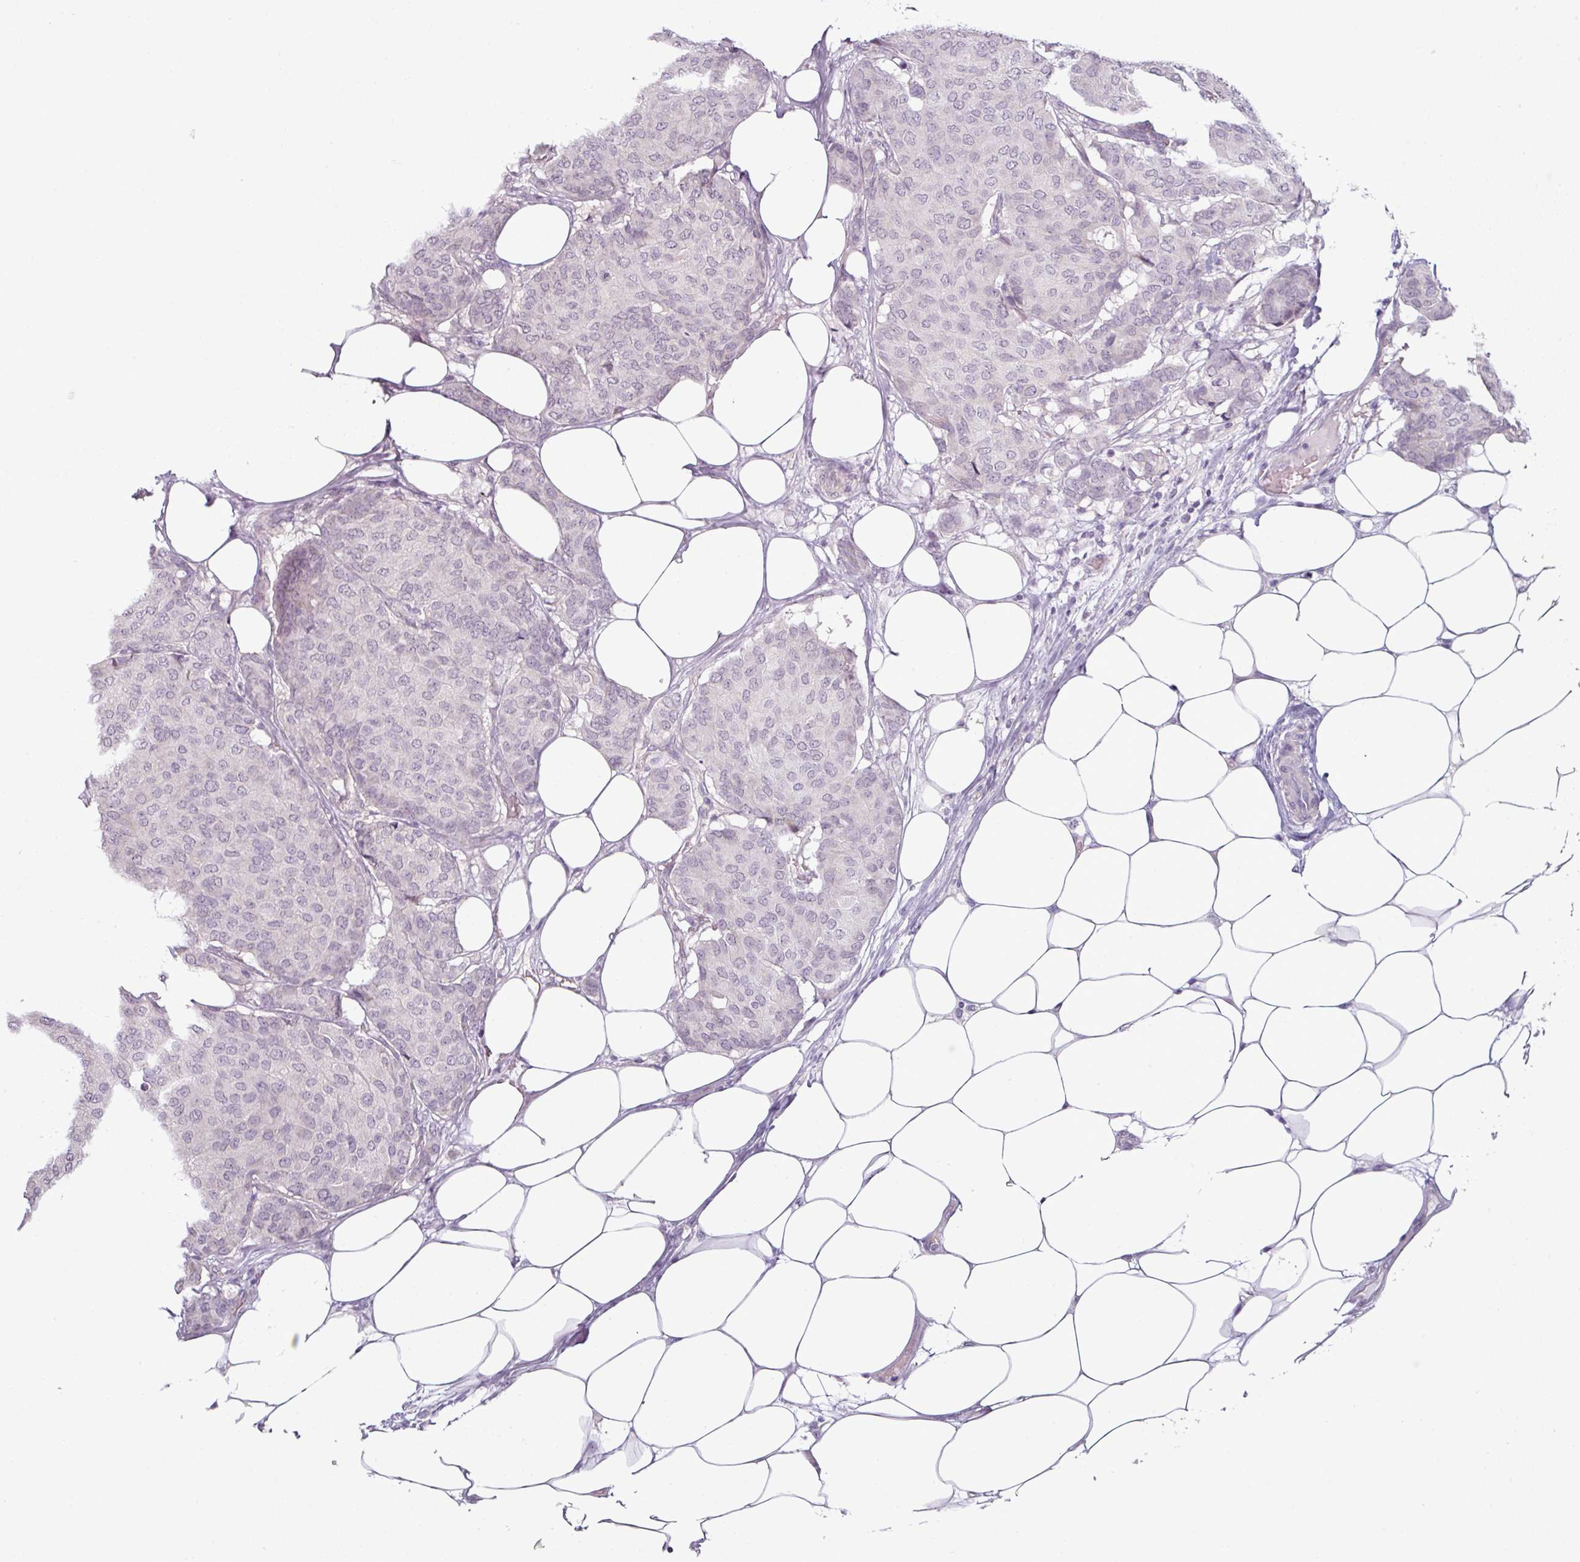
{"staining": {"intensity": "negative", "quantity": "none", "location": "none"}, "tissue": "breast cancer", "cell_type": "Tumor cells", "image_type": "cancer", "snomed": [{"axis": "morphology", "description": "Duct carcinoma"}, {"axis": "topography", "description": "Breast"}], "caption": "Immunohistochemical staining of human breast intraductal carcinoma displays no significant positivity in tumor cells.", "gene": "OR52D1", "patient": {"sex": "female", "age": 75}}